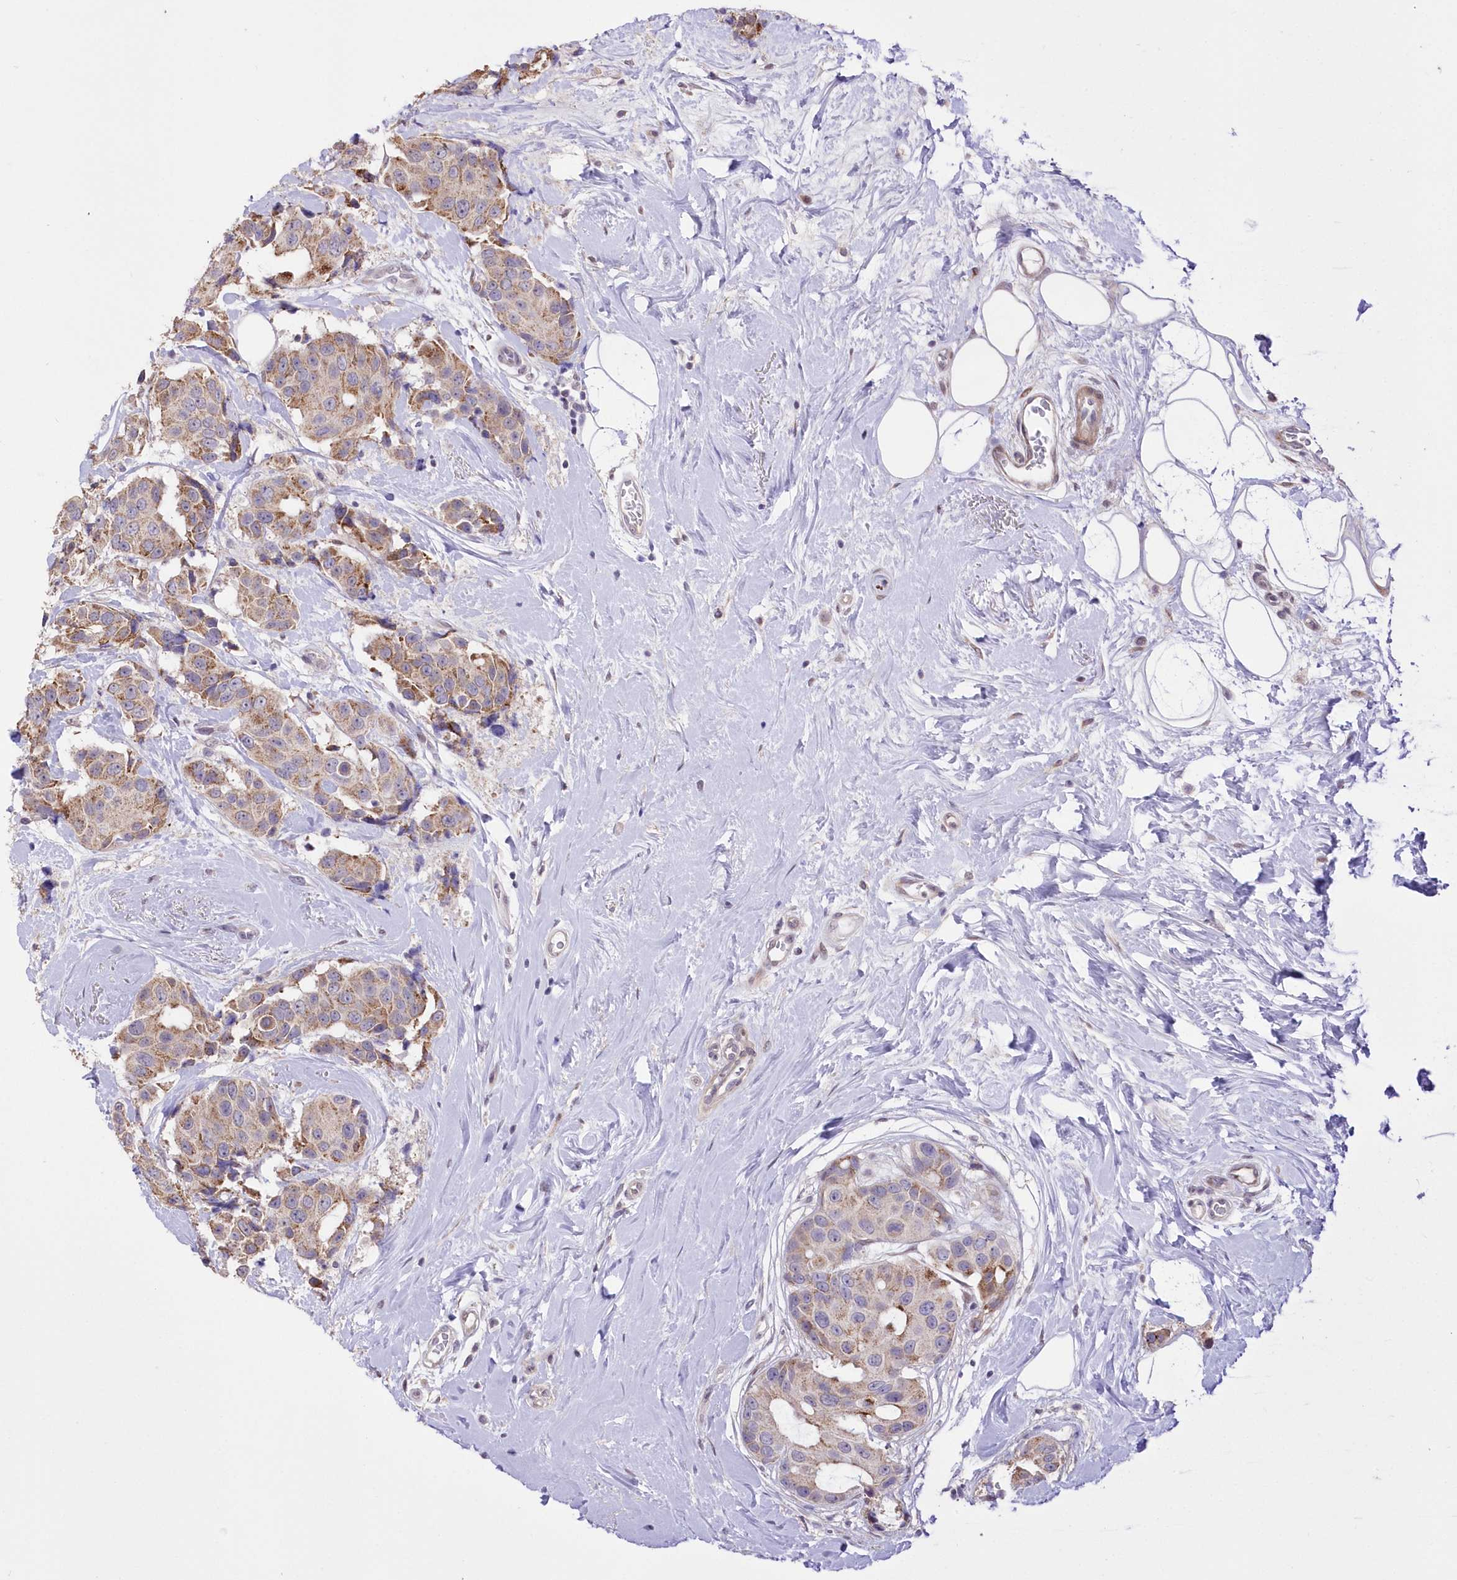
{"staining": {"intensity": "moderate", "quantity": ">75%", "location": "cytoplasmic/membranous"}, "tissue": "breast cancer", "cell_type": "Tumor cells", "image_type": "cancer", "snomed": [{"axis": "morphology", "description": "Normal tissue, NOS"}, {"axis": "morphology", "description": "Duct carcinoma"}, {"axis": "topography", "description": "Breast"}], "caption": "An image showing moderate cytoplasmic/membranous expression in approximately >75% of tumor cells in breast cancer, as visualized by brown immunohistochemical staining.", "gene": "FAM241B", "patient": {"sex": "female", "age": 39}}